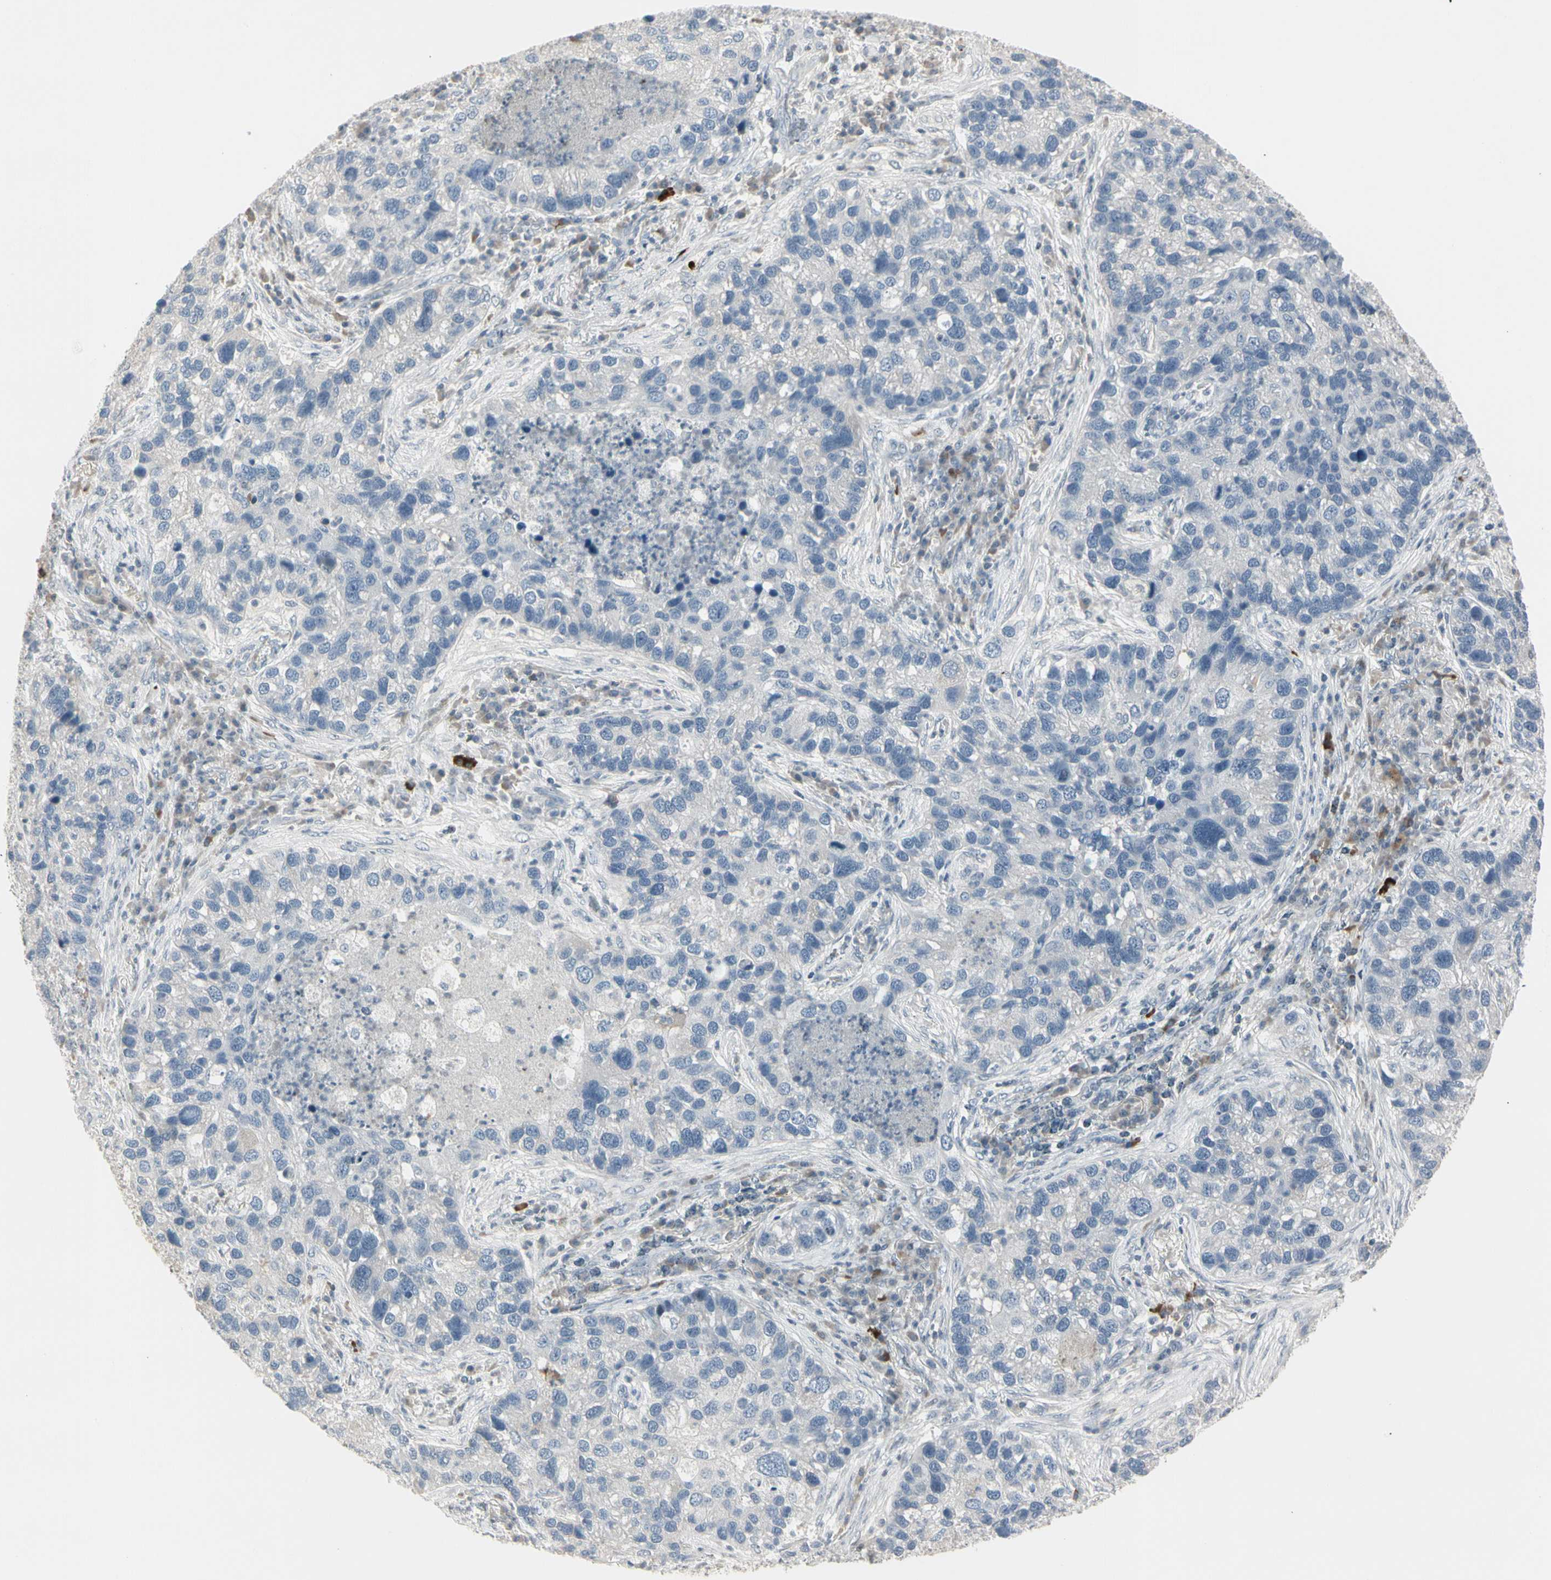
{"staining": {"intensity": "negative", "quantity": "none", "location": "none"}, "tissue": "lung cancer", "cell_type": "Tumor cells", "image_type": "cancer", "snomed": [{"axis": "morphology", "description": "Normal tissue, NOS"}, {"axis": "morphology", "description": "Adenocarcinoma, NOS"}, {"axis": "topography", "description": "Bronchus"}, {"axis": "topography", "description": "Lung"}], "caption": "IHC of adenocarcinoma (lung) reveals no positivity in tumor cells.", "gene": "DMPK", "patient": {"sex": "male", "age": 54}}